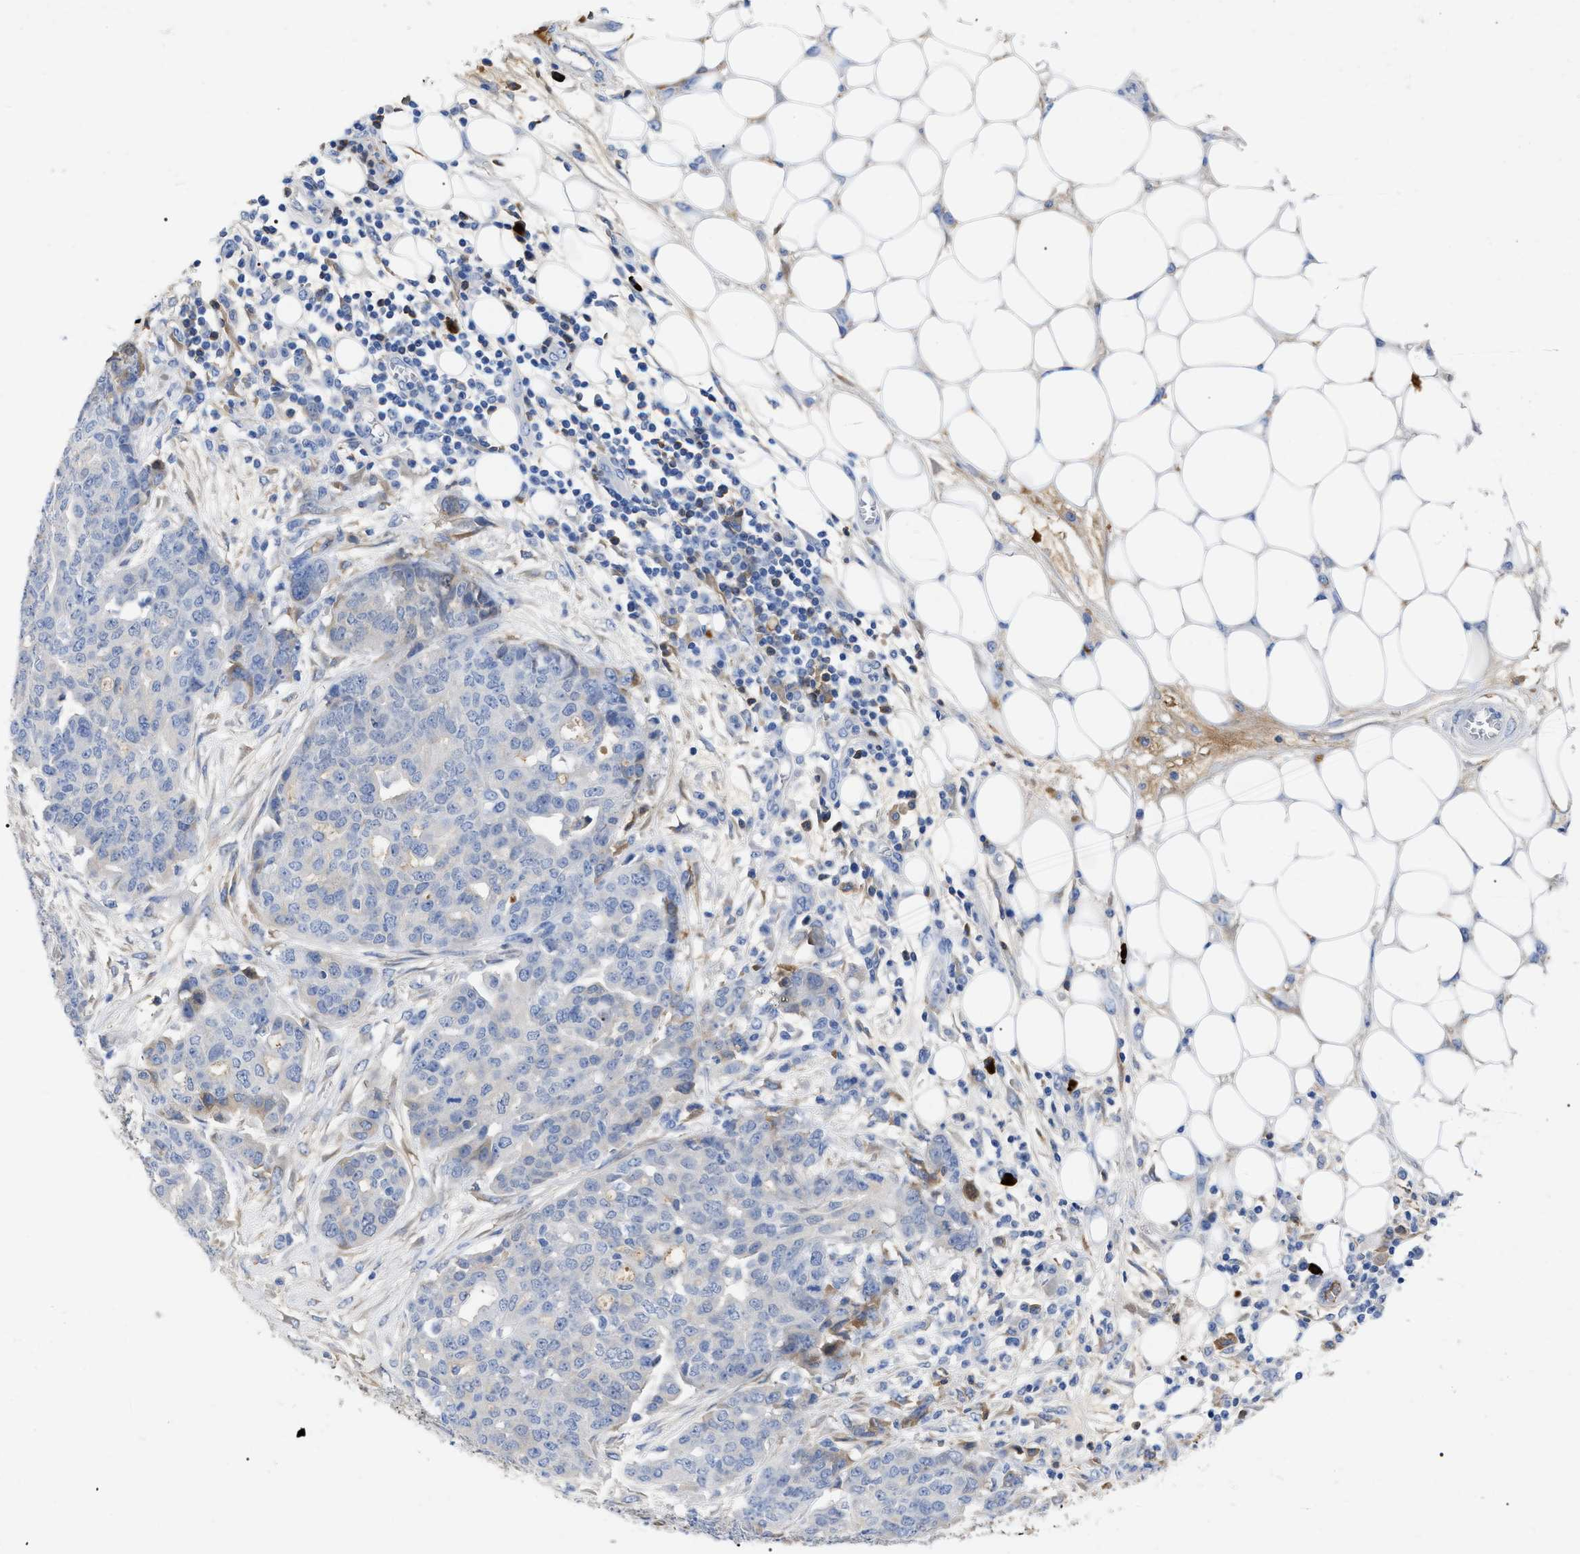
{"staining": {"intensity": "negative", "quantity": "none", "location": "none"}, "tissue": "ovarian cancer", "cell_type": "Tumor cells", "image_type": "cancer", "snomed": [{"axis": "morphology", "description": "Cystadenocarcinoma, serous, NOS"}, {"axis": "topography", "description": "Soft tissue"}, {"axis": "topography", "description": "Ovary"}], "caption": "An image of ovarian cancer stained for a protein exhibits no brown staining in tumor cells.", "gene": "IGHV5-51", "patient": {"sex": "female", "age": 57}}